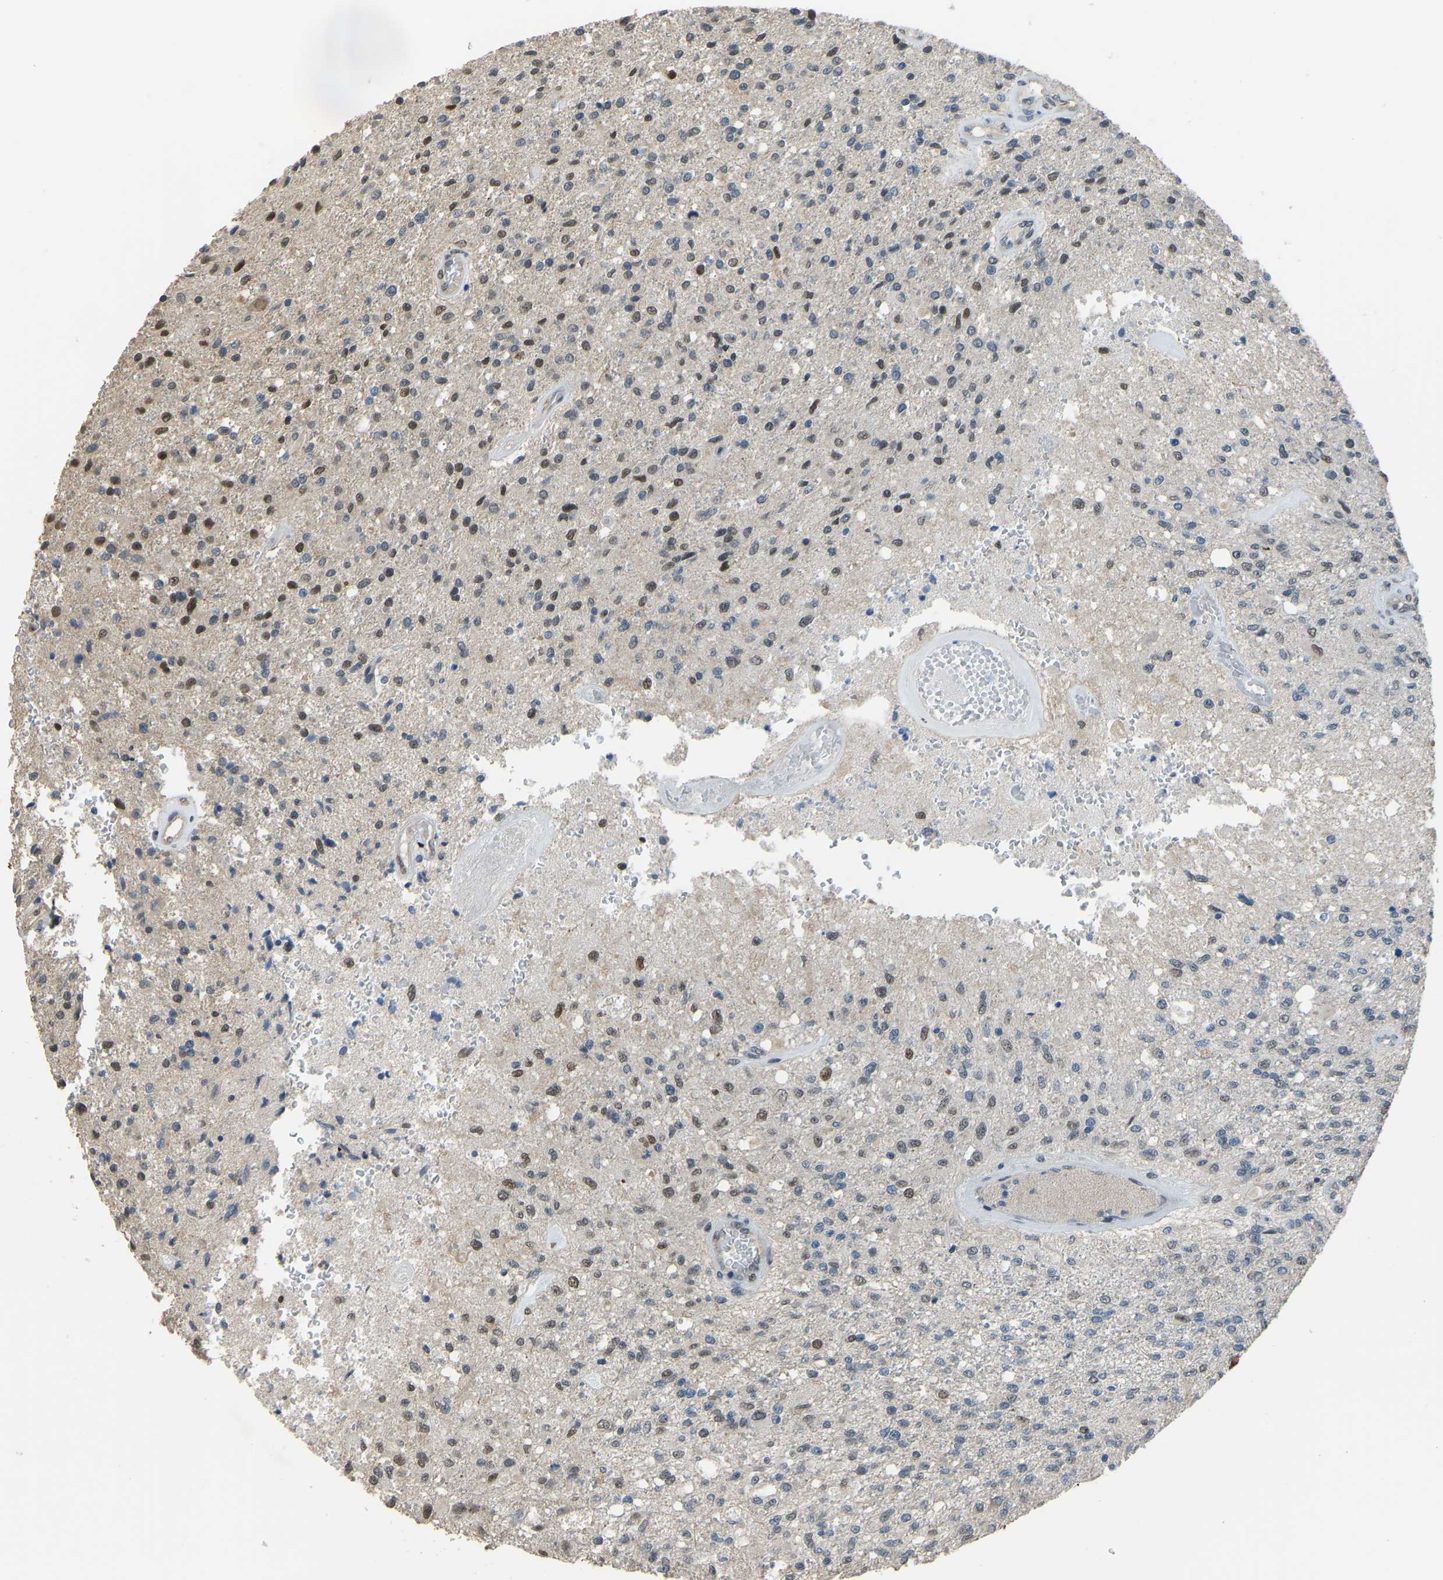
{"staining": {"intensity": "moderate", "quantity": "25%-75%", "location": "nuclear"}, "tissue": "glioma", "cell_type": "Tumor cells", "image_type": "cancer", "snomed": [{"axis": "morphology", "description": "Normal tissue, NOS"}, {"axis": "morphology", "description": "Glioma, malignant, High grade"}, {"axis": "topography", "description": "Cerebral cortex"}], "caption": "This histopathology image exhibits high-grade glioma (malignant) stained with IHC to label a protein in brown. The nuclear of tumor cells show moderate positivity for the protein. Nuclei are counter-stained blue.", "gene": "KPNA6", "patient": {"sex": "male", "age": 77}}